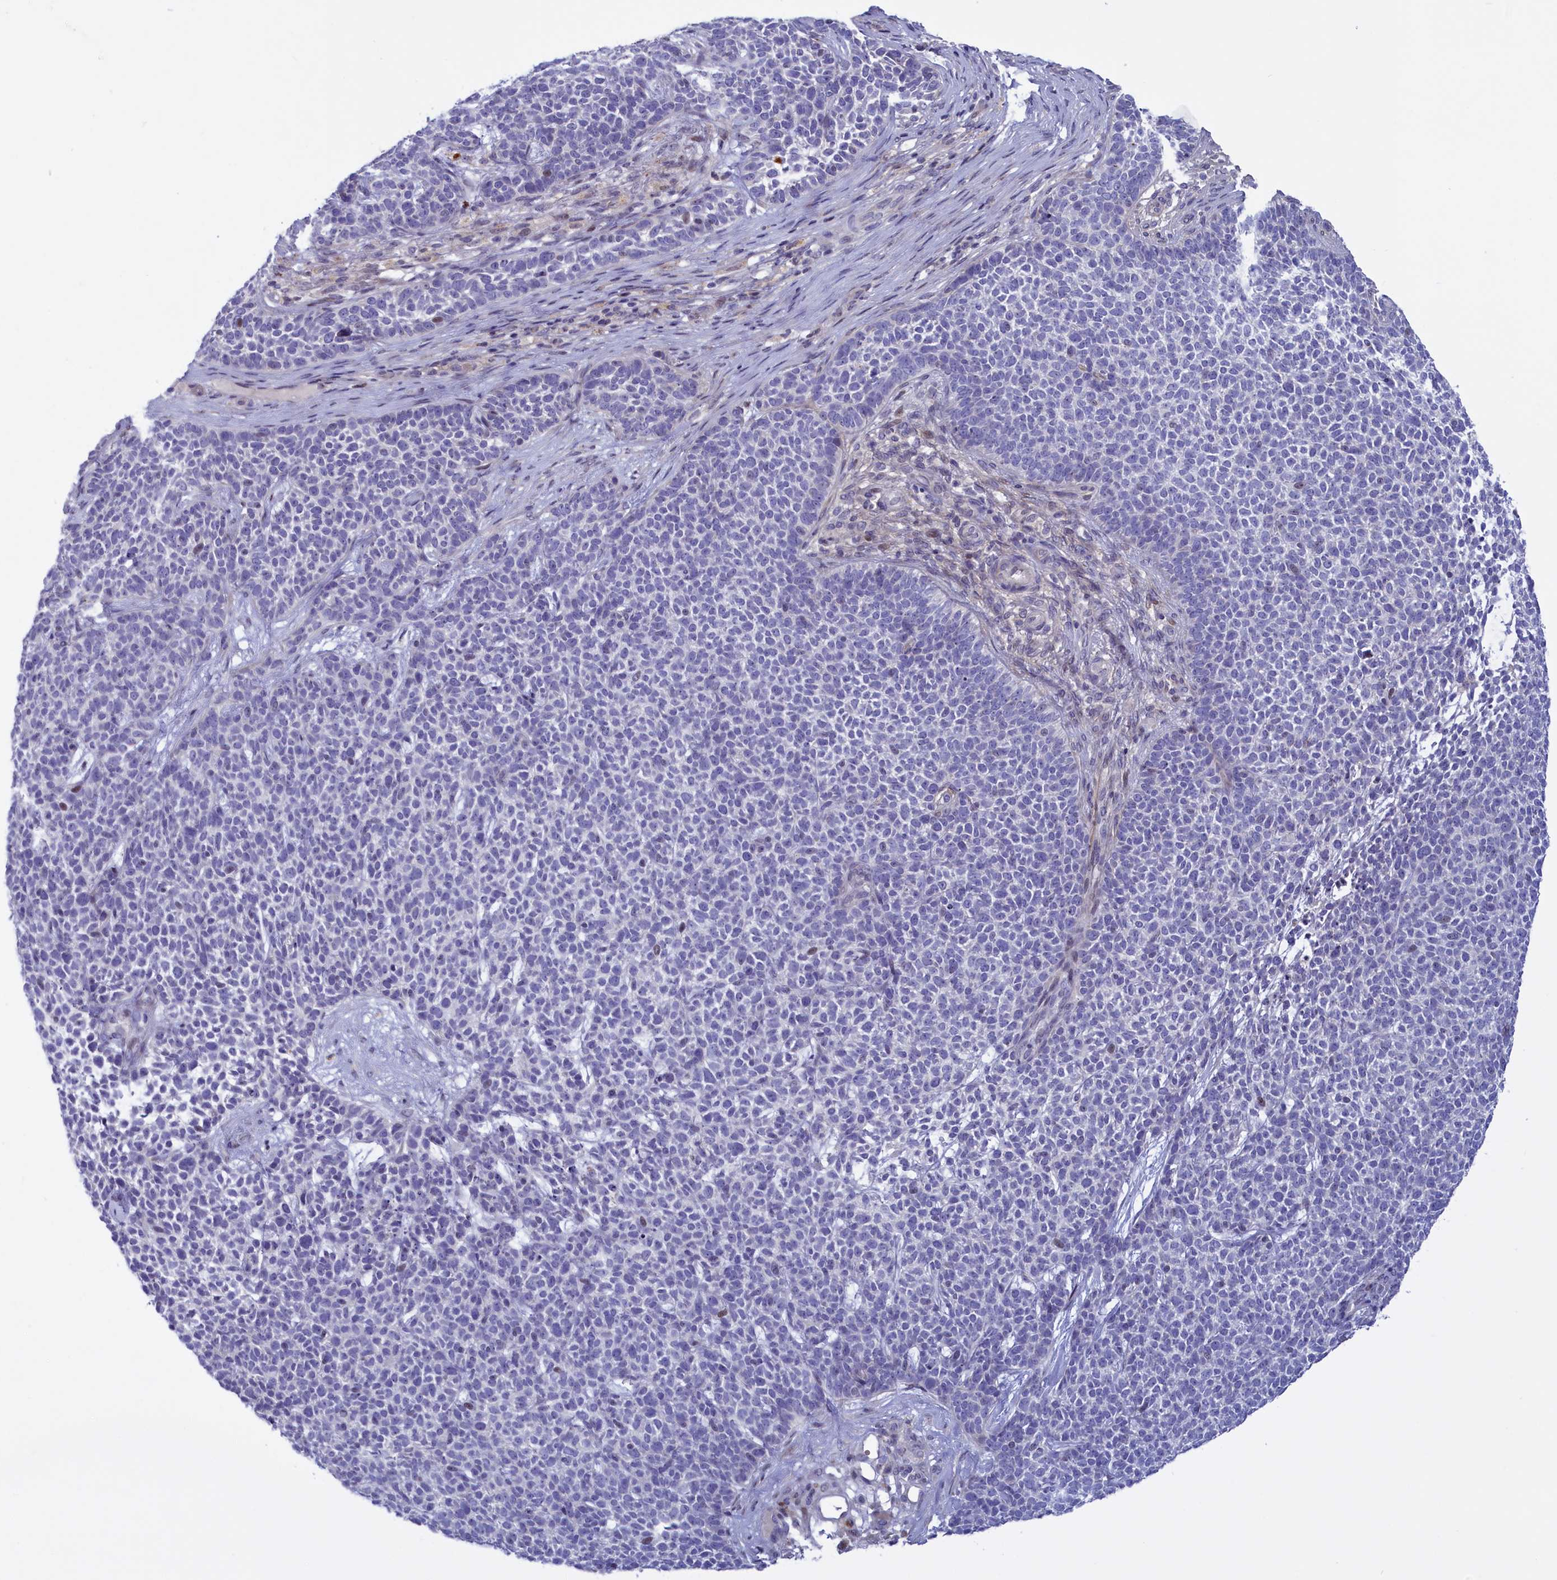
{"staining": {"intensity": "negative", "quantity": "none", "location": "none"}, "tissue": "skin cancer", "cell_type": "Tumor cells", "image_type": "cancer", "snomed": [{"axis": "morphology", "description": "Basal cell carcinoma"}, {"axis": "topography", "description": "Skin"}], "caption": "Immunohistochemical staining of basal cell carcinoma (skin) reveals no significant staining in tumor cells.", "gene": "HYKK", "patient": {"sex": "female", "age": 84}}